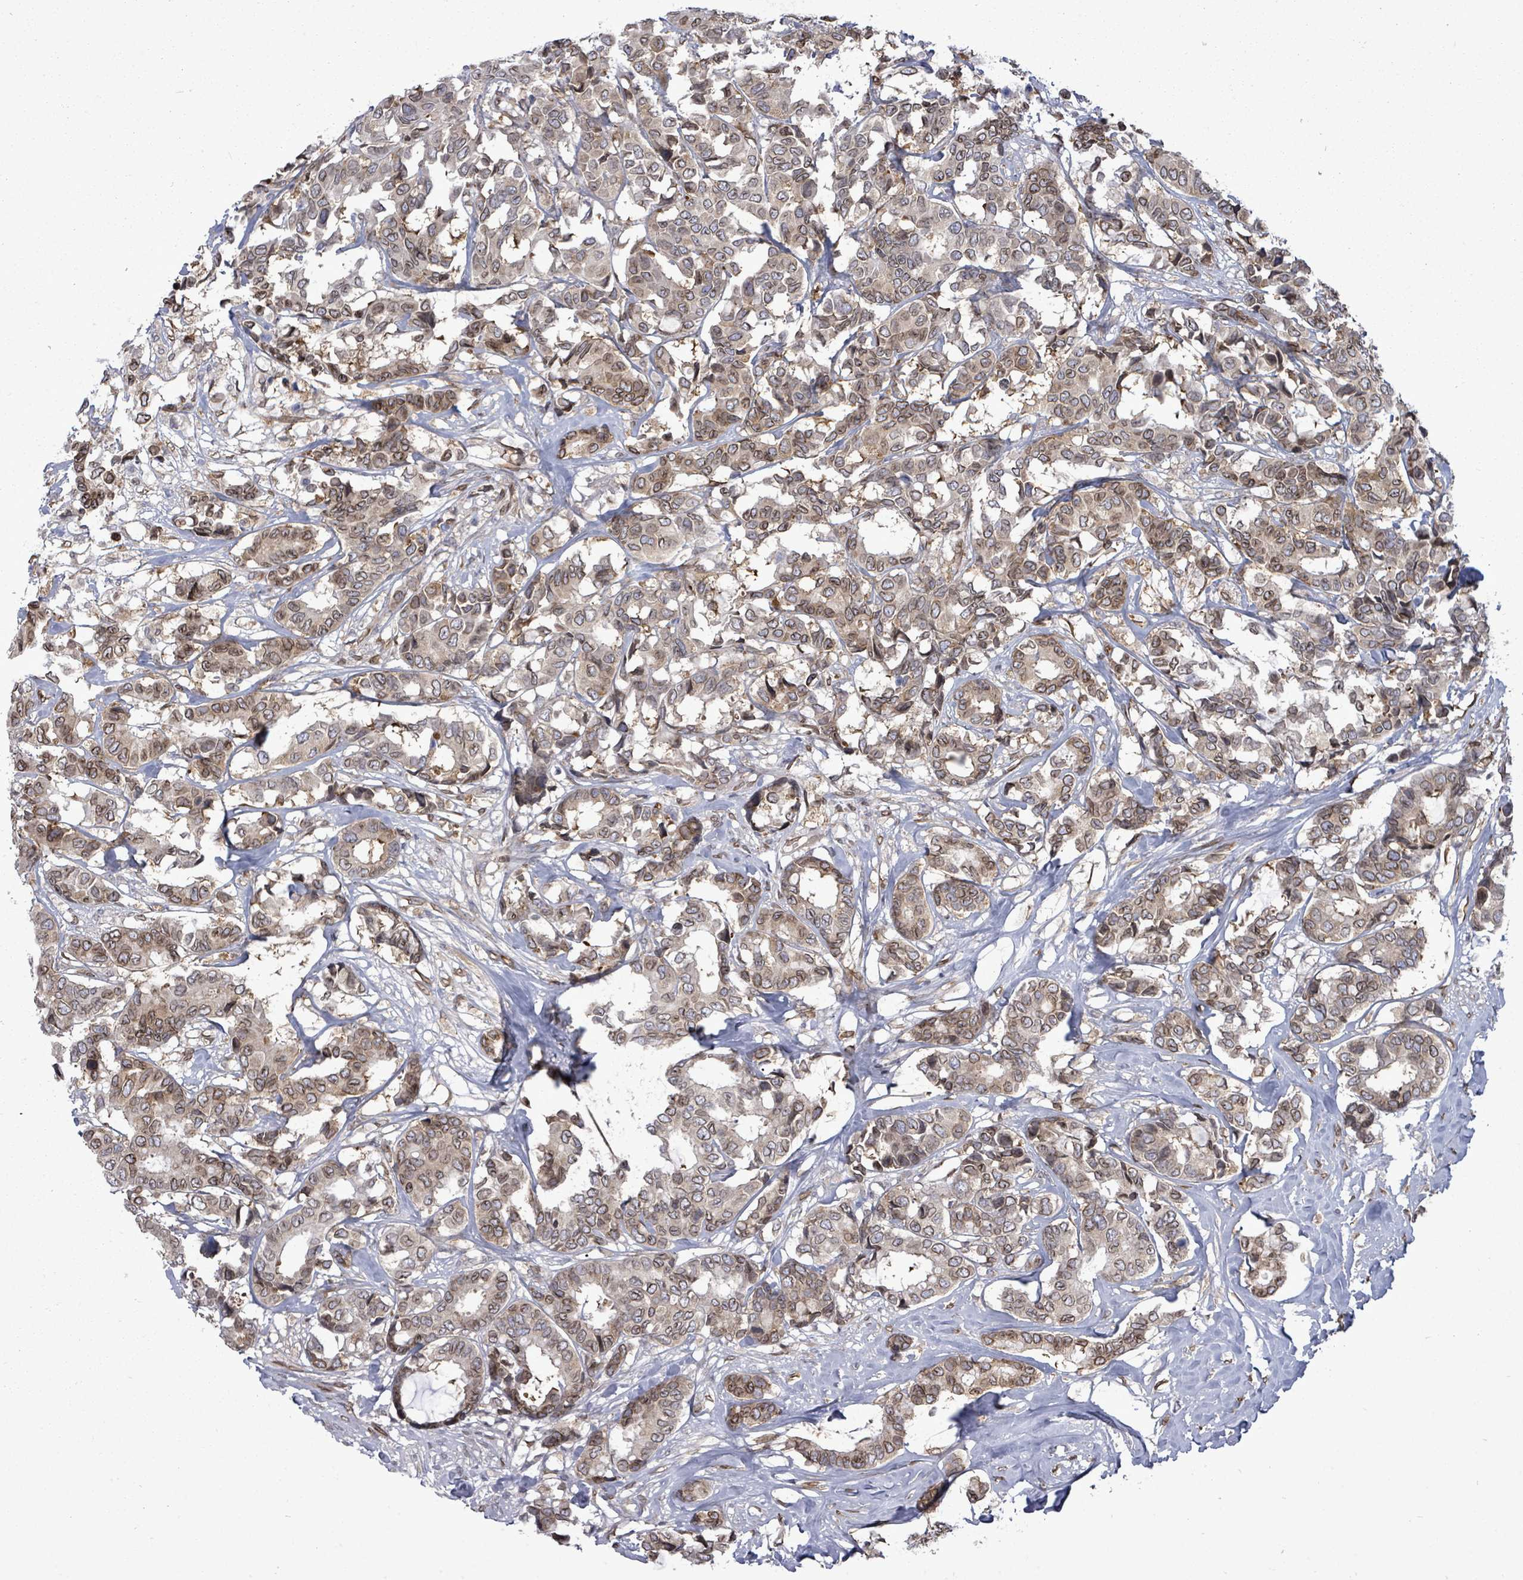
{"staining": {"intensity": "moderate", "quantity": ">75%", "location": "cytoplasmic/membranous,nuclear"}, "tissue": "breast cancer", "cell_type": "Tumor cells", "image_type": "cancer", "snomed": [{"axis": "morphology", "description": "Normal tissue, NOS"}, {"axis": "morphology", "description": "Duct carcinoma"}, {"axis": "topography", "description": "Breast"}], "caption": "Moderate cytoplasmic/membranous and nuclear protein staining is seen in about >75% of tumor cells in invasive ductal carcinoma (breast). Nuclei are stained in blue.", "gene": "ARFGAP1", "patient": {"sex": "female", "age": 87}}